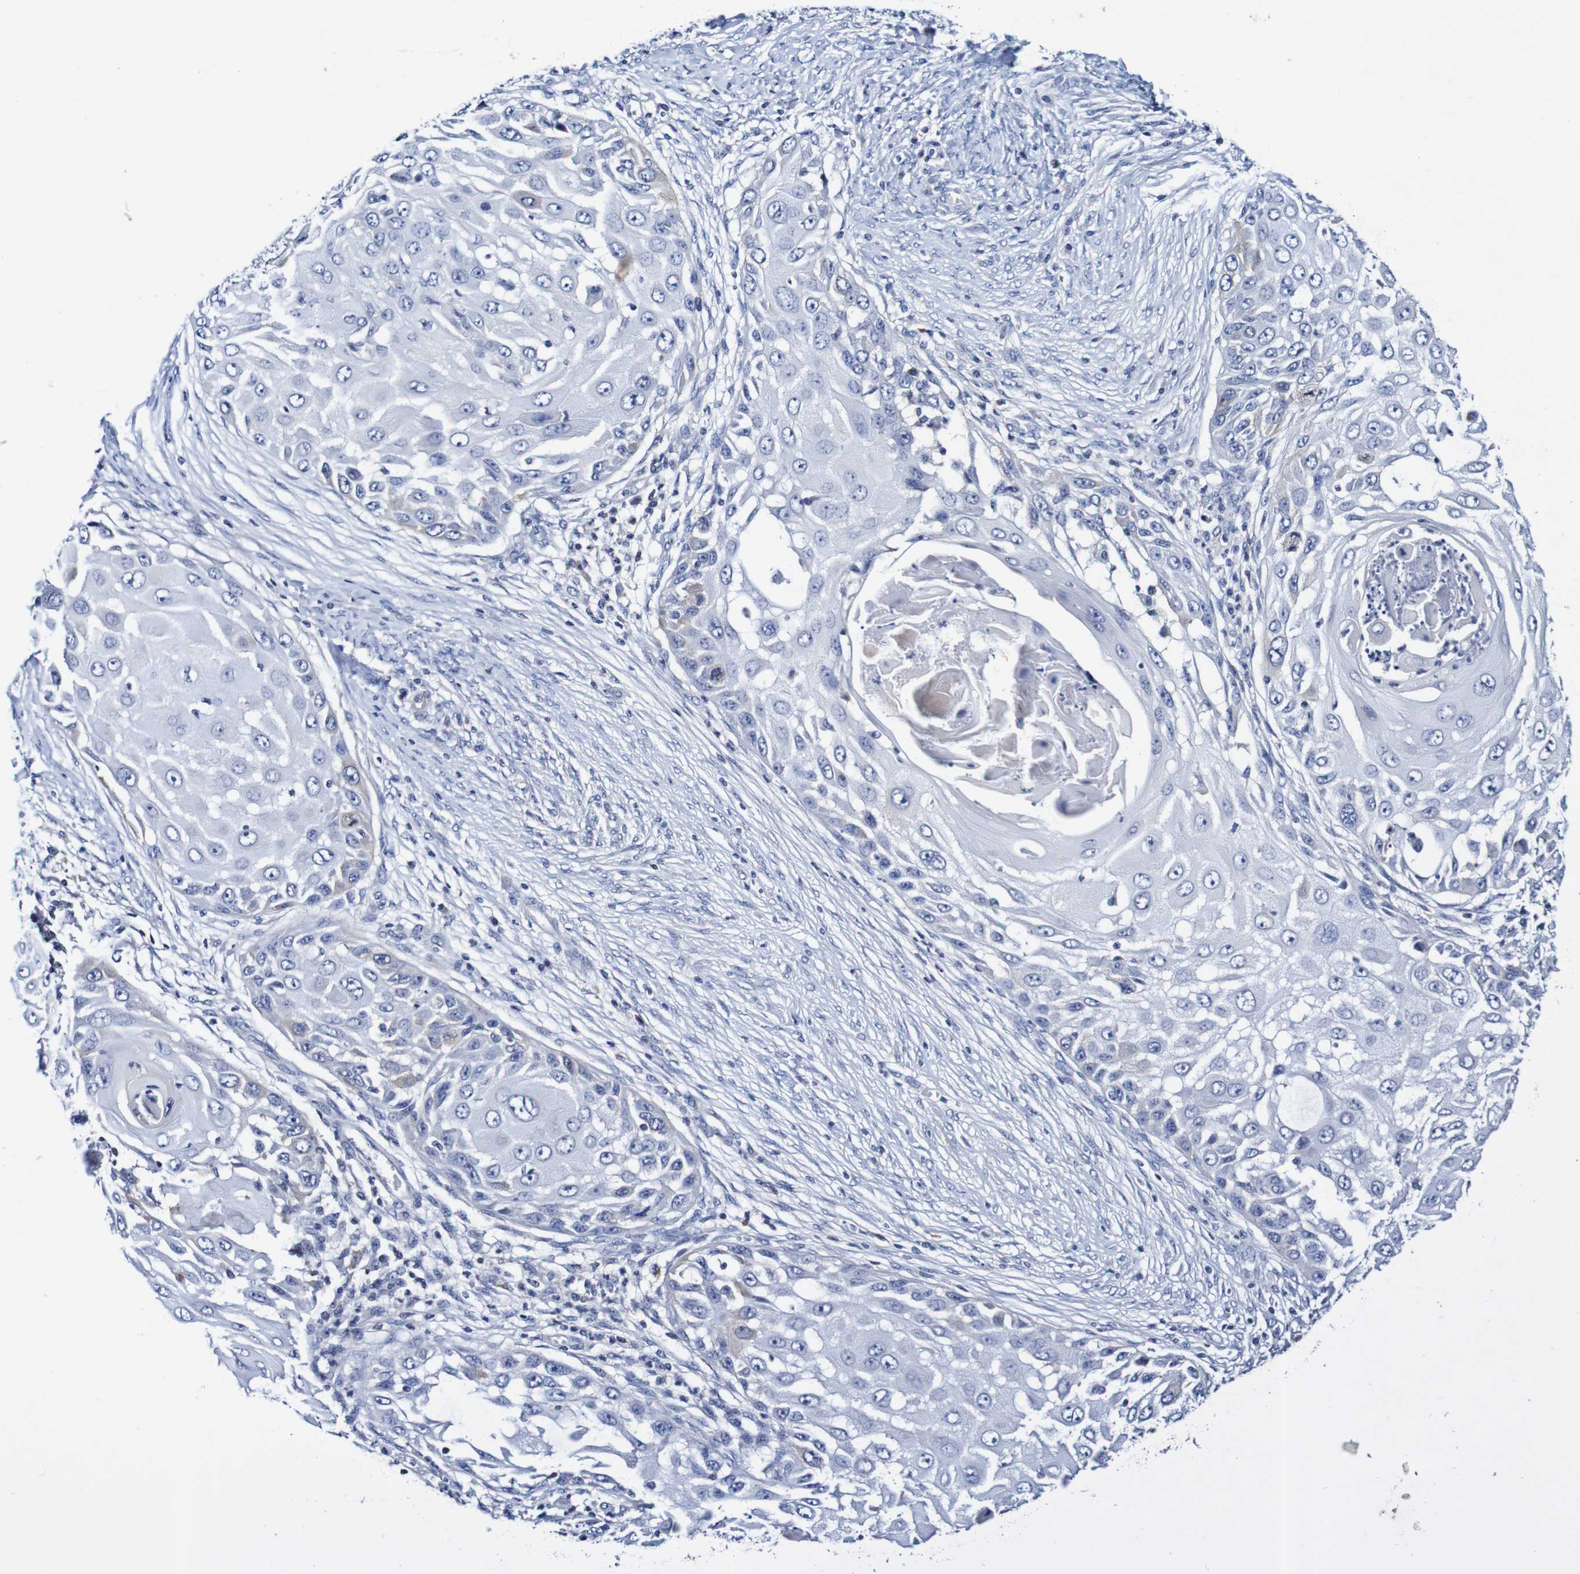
{"staining": {"intensity": "negative", "quantity": "none", "location": "none"}, "tissue": "skin cancer", "cell_type": "Tumor cells", "image_type": "cancer", "snomed": [{"axis": "morphology", "description": "Squamous cell carcinoma, NOS"}, {"axis": "topography", "description": "Skin"}], "caption": "There is no significant positivity in tumor cells of skin cancer.", "gene": "ACVR1C", "patient": {"sex": "female", "age": 44}}